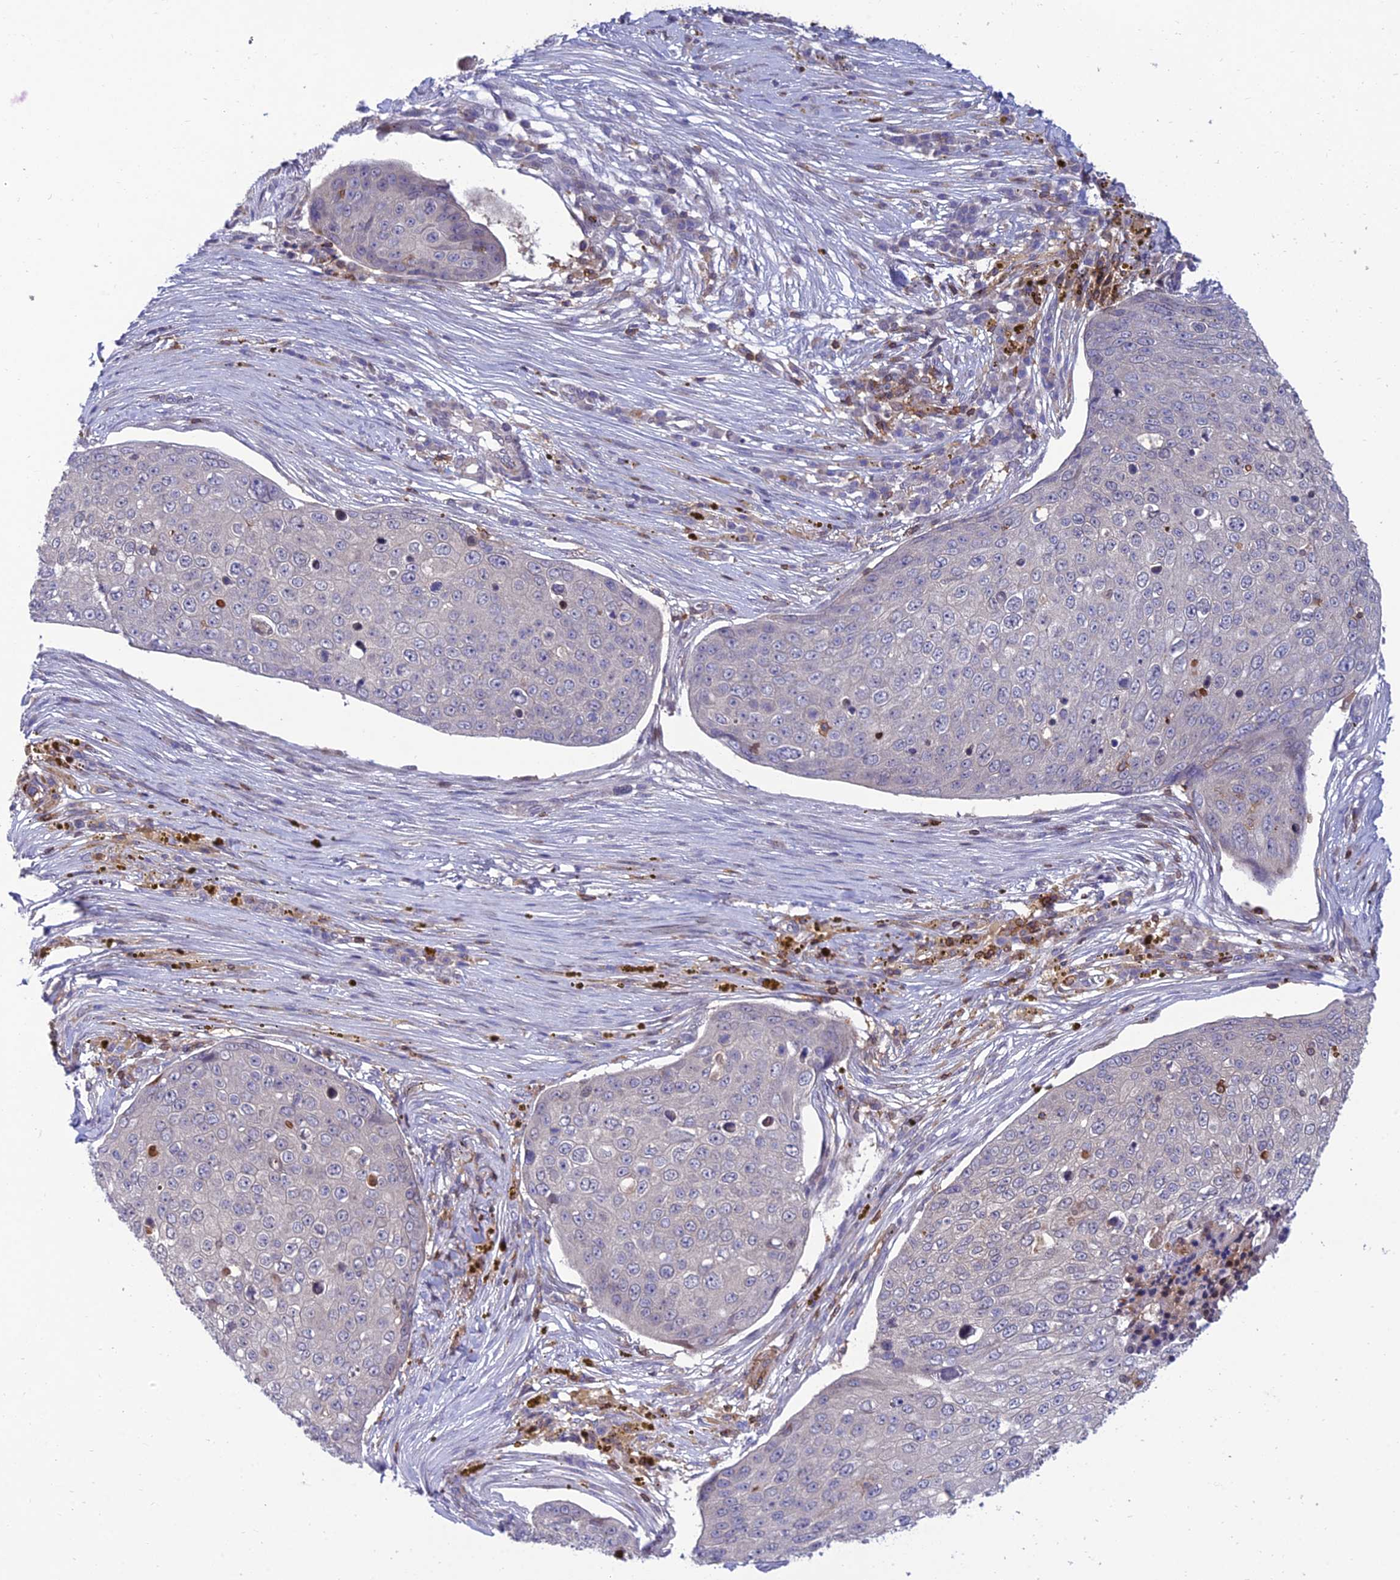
{"staining": {"intensity": "negative", "quantity": "none", "location": "none"}, "tissue": "skin cancer", "cell_type": "Tumor cells", "image_type": "cancer", "snomed": [{"axis": "morphology", "description": "Squamous cell carcinoma, NOS"}, {"axis": "topography", "description": "Skin"}], "caption": "There is no significant staining in tumor cells of skin cancer (squamous cell carcinoma).", "gene": "FAM76A", "patient": {"sex": "male", "age": 71}}